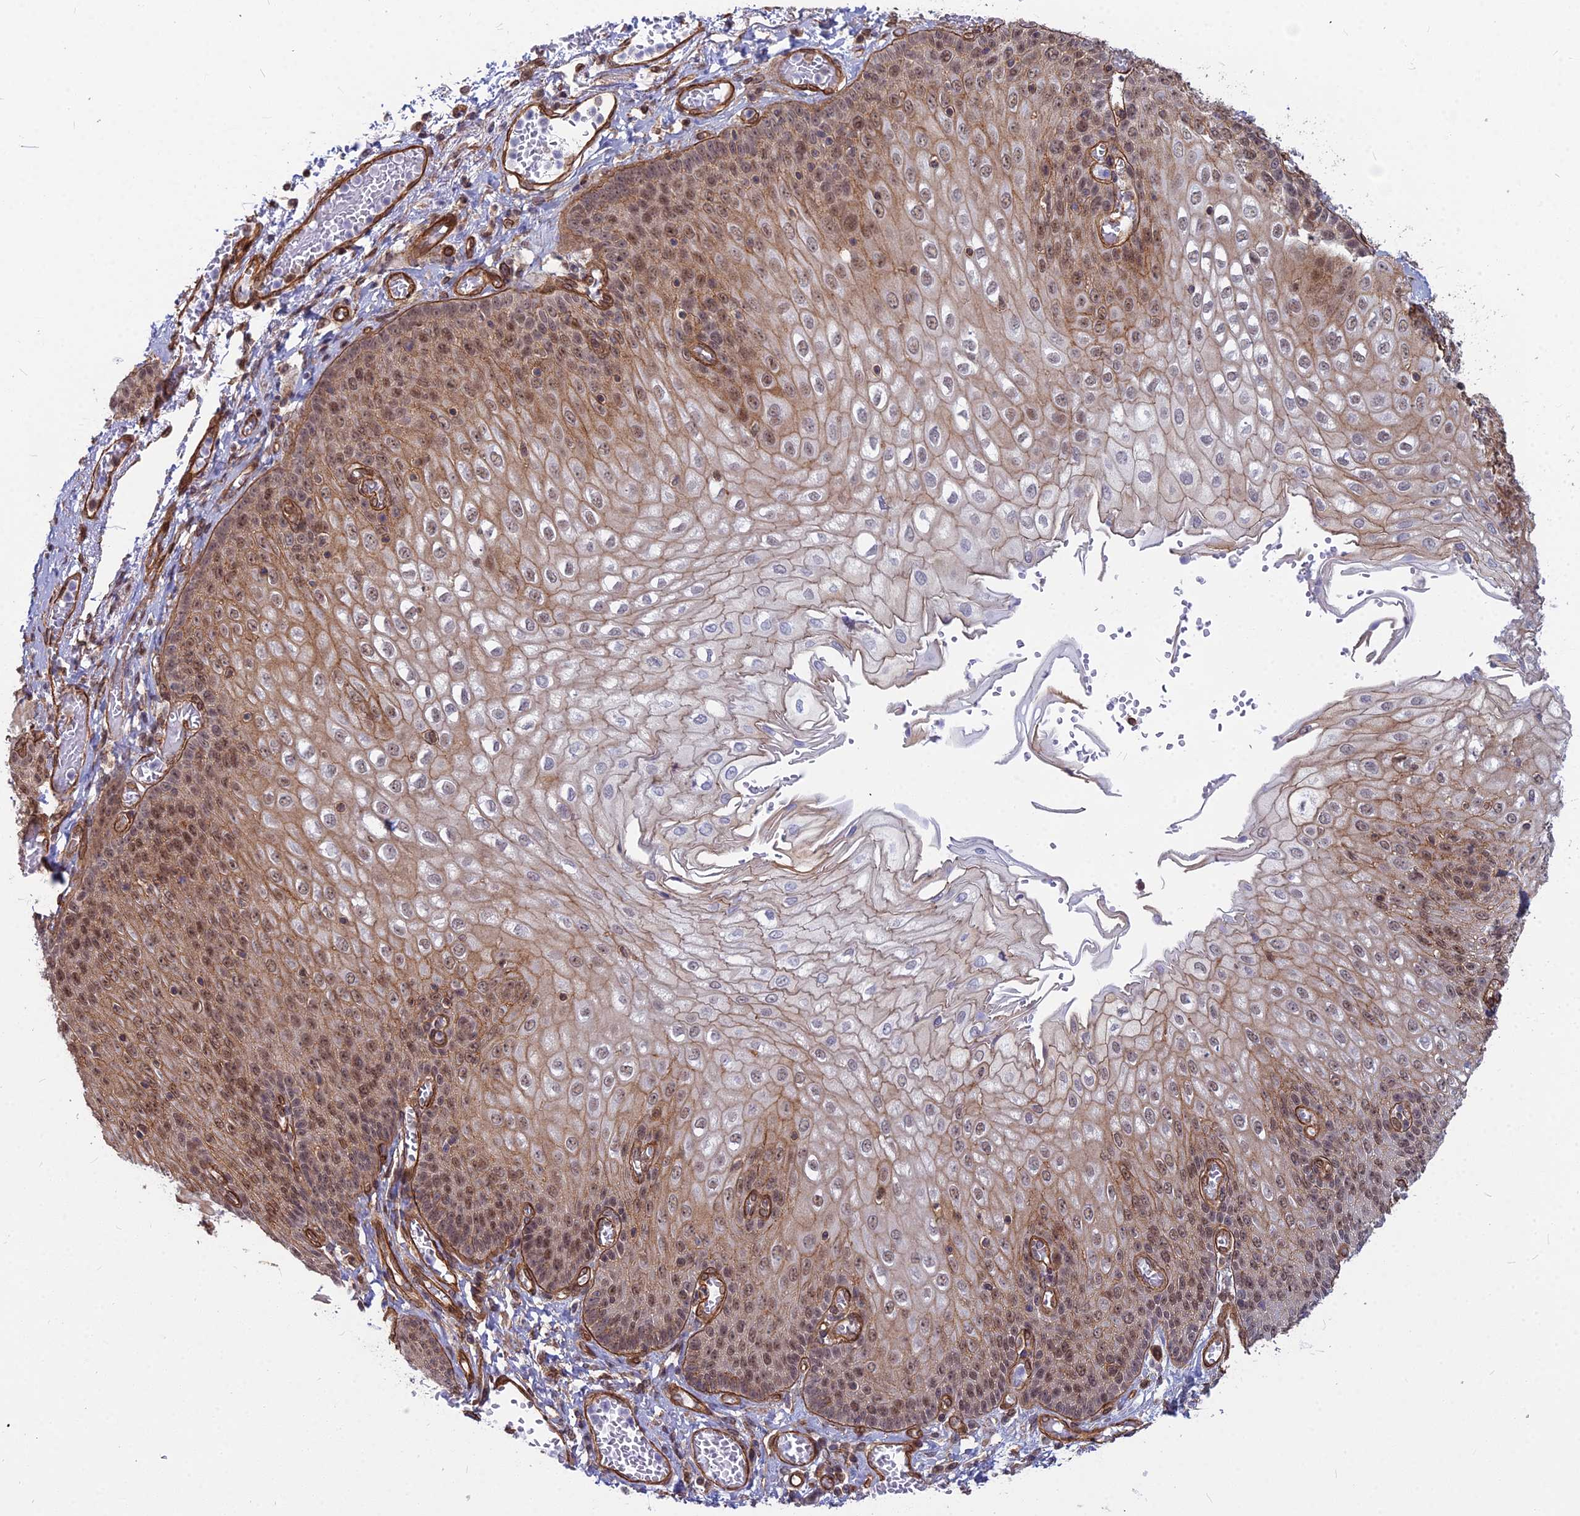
{"staining": {"intensity": "moderate", "quantity": ">75%", "location": "cytoplasmic/membranous,nuclear"}, "tissue": "esophagus", "cell_type": "Squamous epithelial cells", "image_type": "normal", "snomed": [{"axis": "morphology", "description": "Normal tissue, NOS"}, {"axis": "topography", "description": "Esophagus"}], "caption": "Squamous epithelial cells exhibit moderate cytoplasmic/membranous,nuclear positivity in approximately >75% of cells in normal esophagus. Nuclei are stained in blue.", "gene": "YJU2", "patient": {"sex": "male", "age": 81}}